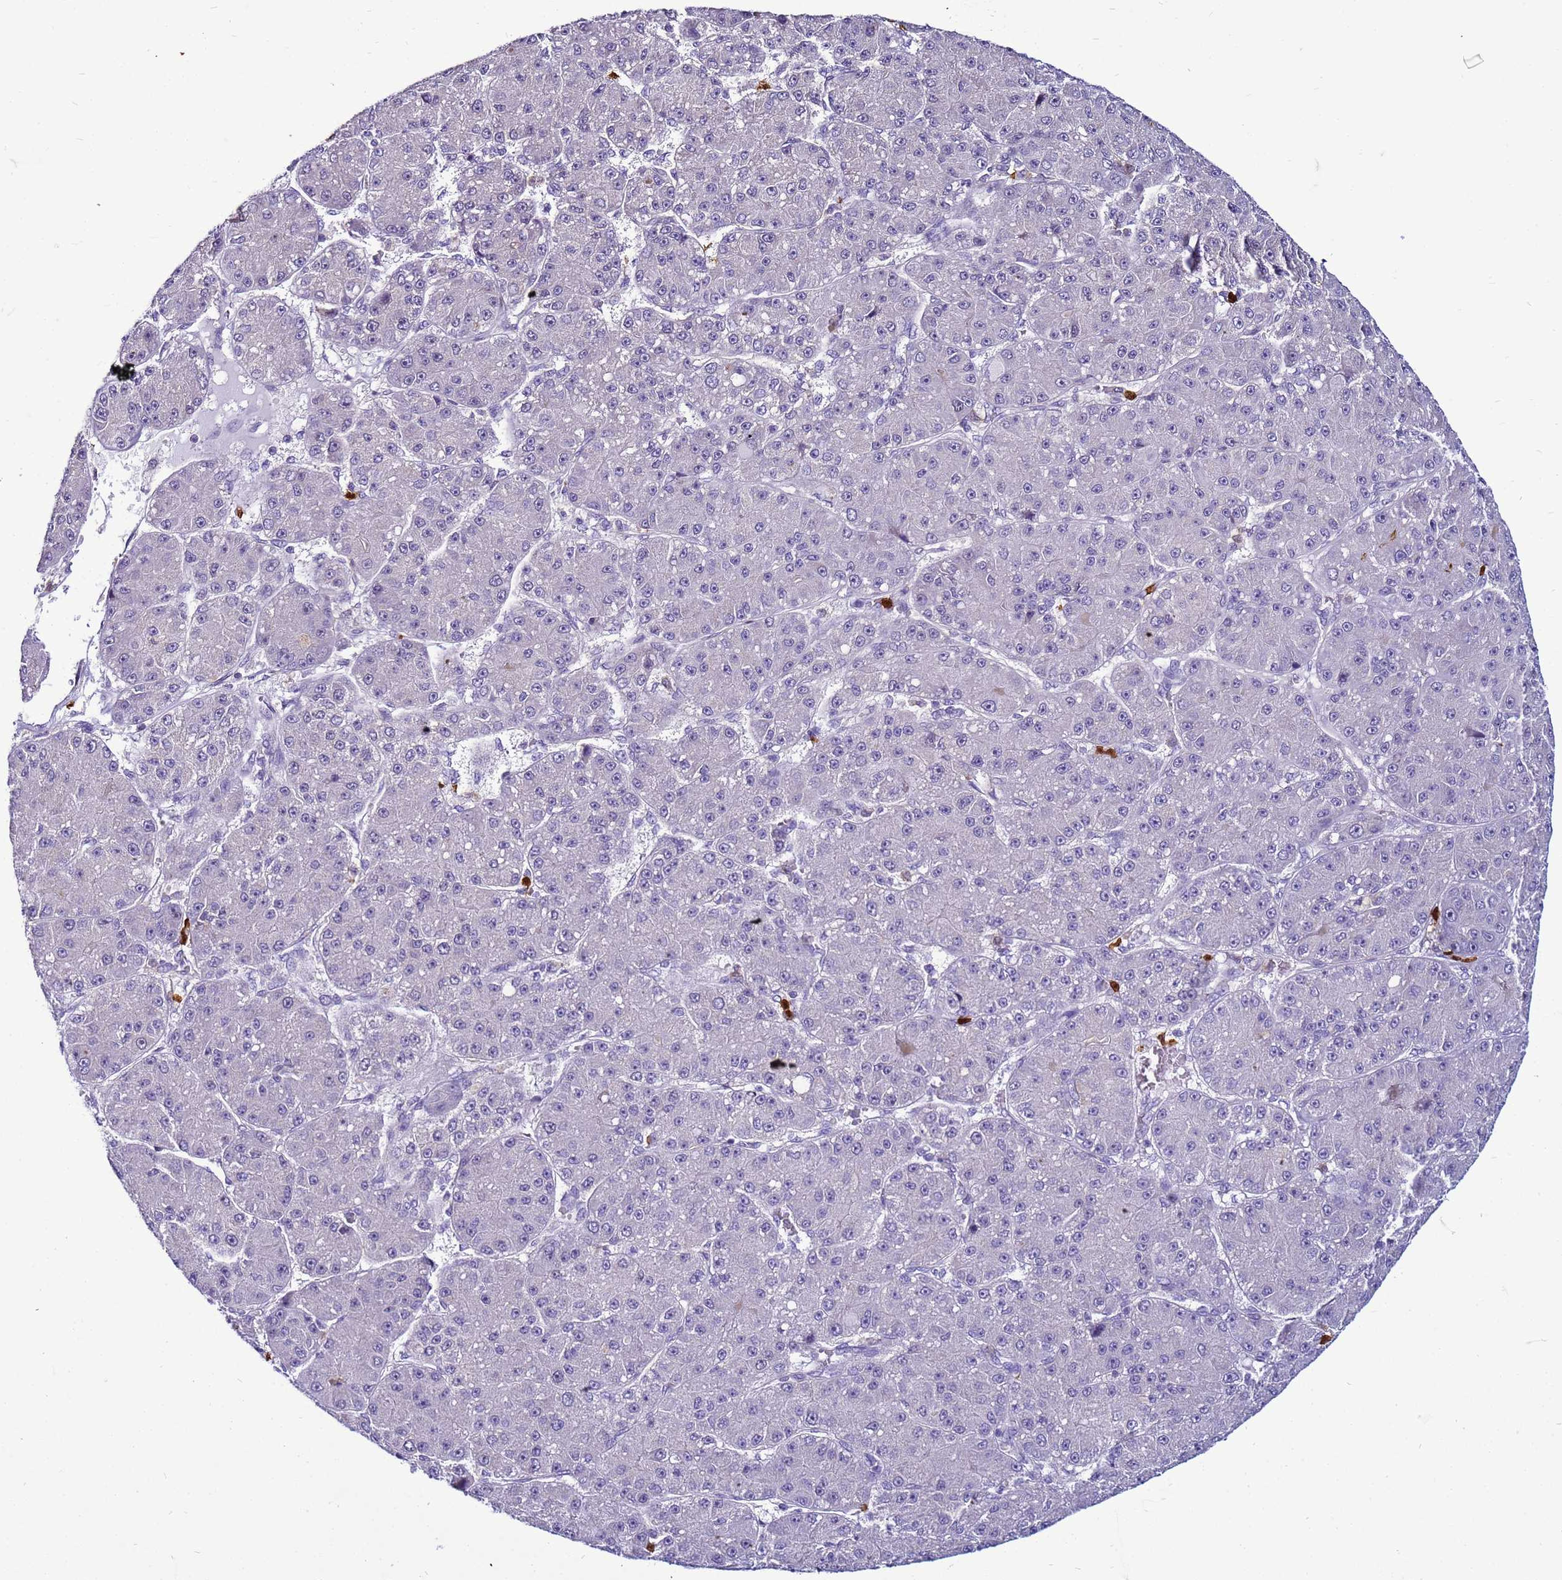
{"staining": {"intensity": "negative", "quantity": "none", "location": "none"}, "tissue": "liver cancer", "cell_type": "Tumor cells", "image_type": "cancer", "snomed": [{"axis": "morphology", "description": "Carcinoma, Hepatocellular, NOS"}, {"axis": "topography", "description": "Liver"}], "caption": "Immunohistochemistry (IHC) of human liver cancer shows no expression in tumor cells. (DAB (3,3'-diaminobenzidine) IHC visualized using brightfield microscopy, high magnification).", "gene": "VPS4B", "patient": {"sex": "male", "age": 67}}